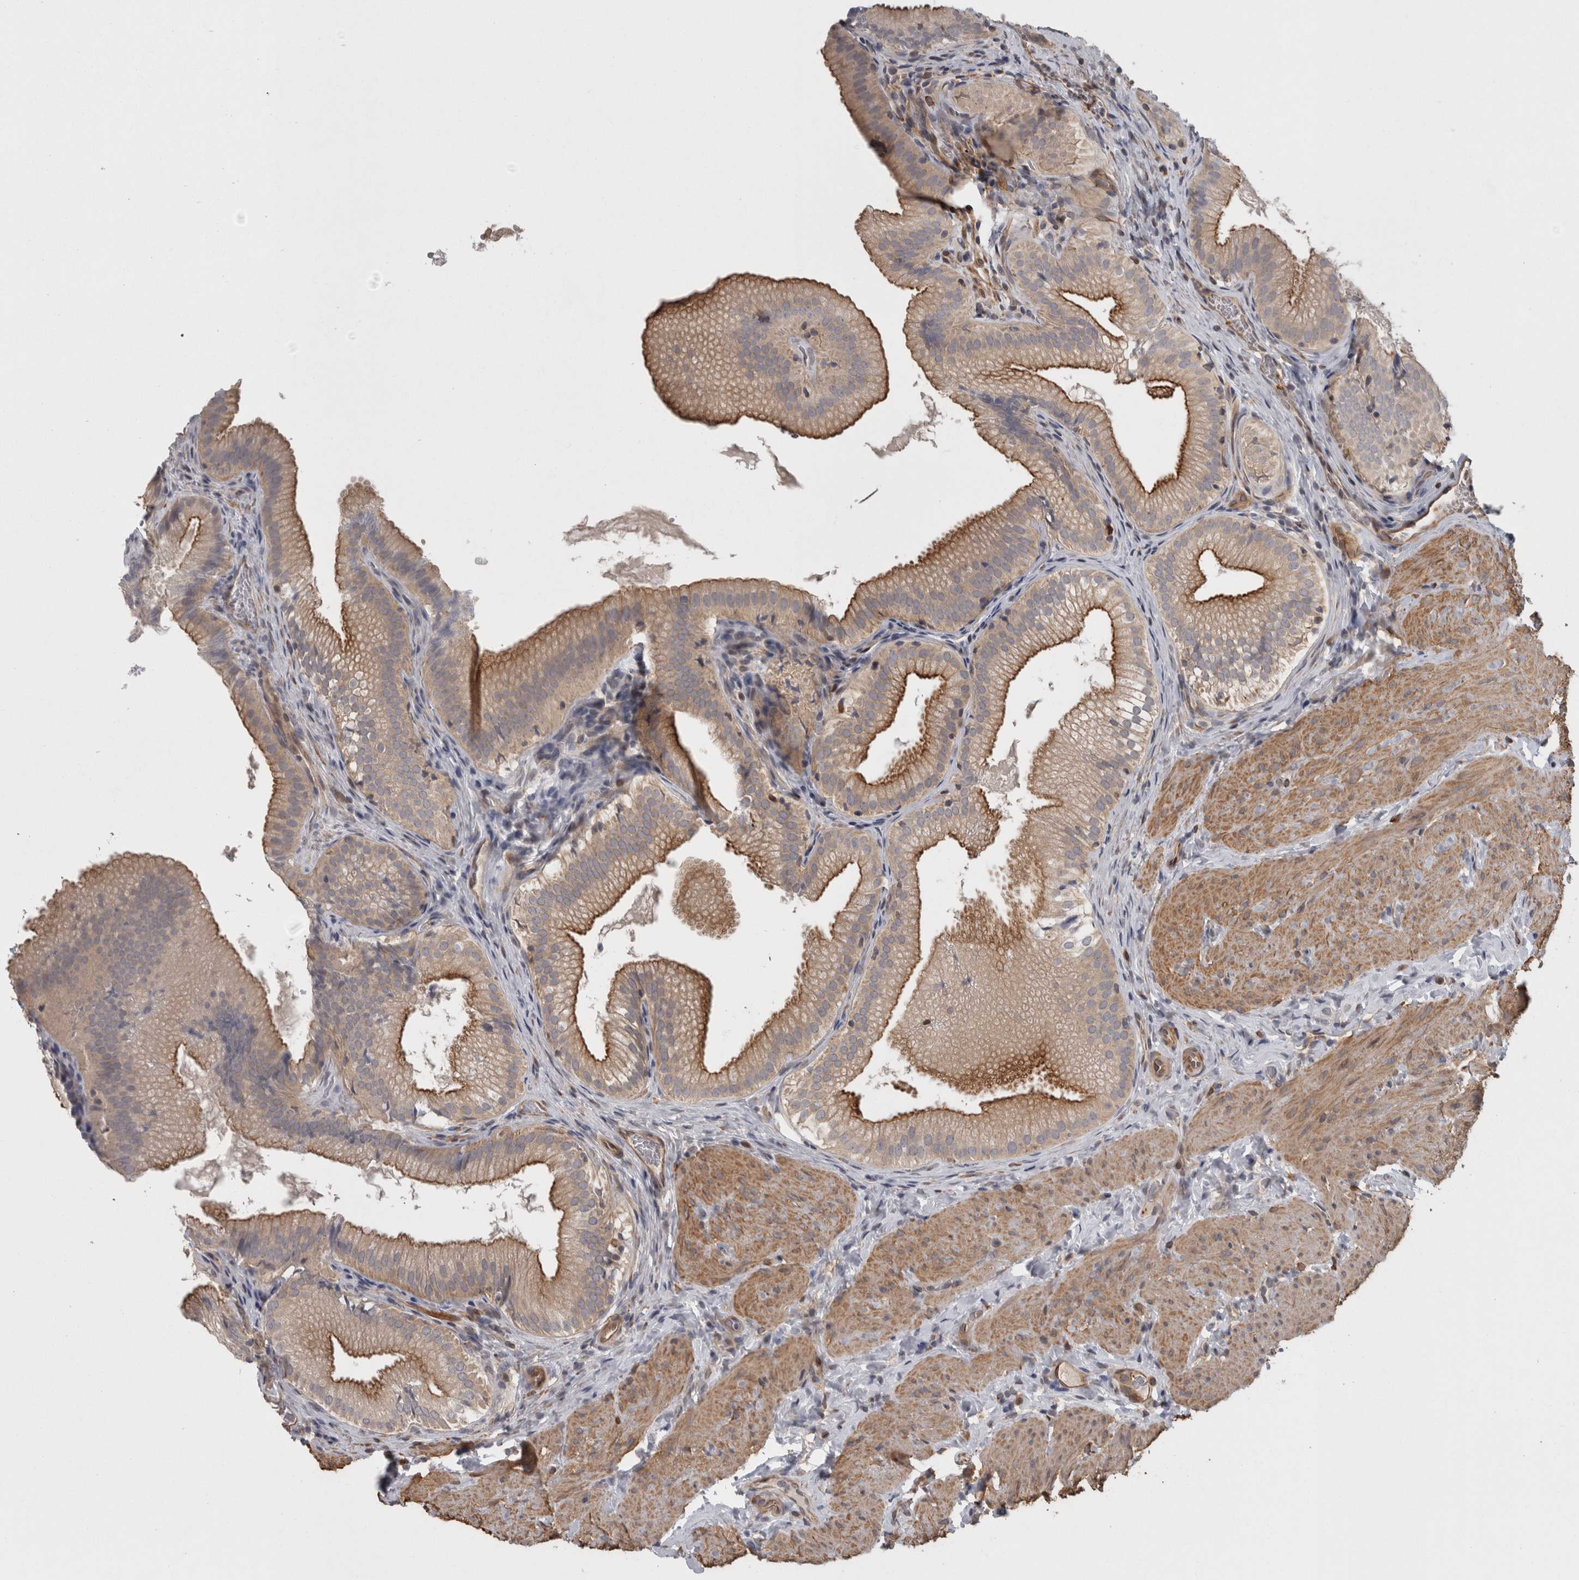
{"staining": {"intensity": "moderate", "quantity": "25%-75%", "location": "cytoplasmic/membranous"}, "tissue": "gallbladder", "cell_type": "Glandular cells", "image_type": "normal", "snomed": [{"axis": "morphology", "description": "Normal tissue, NOS"}, {"axis": "topography", "description": "Gallbladder"}], "caption": "About 25%-75% of glandular cells in benign gallbladder show moderate cytoplasmic/membranous protein staining as visualized by brown immunohistochemical staining.", "gene": "RMDN1", "patient": {"sex": "female", "age": 30}}